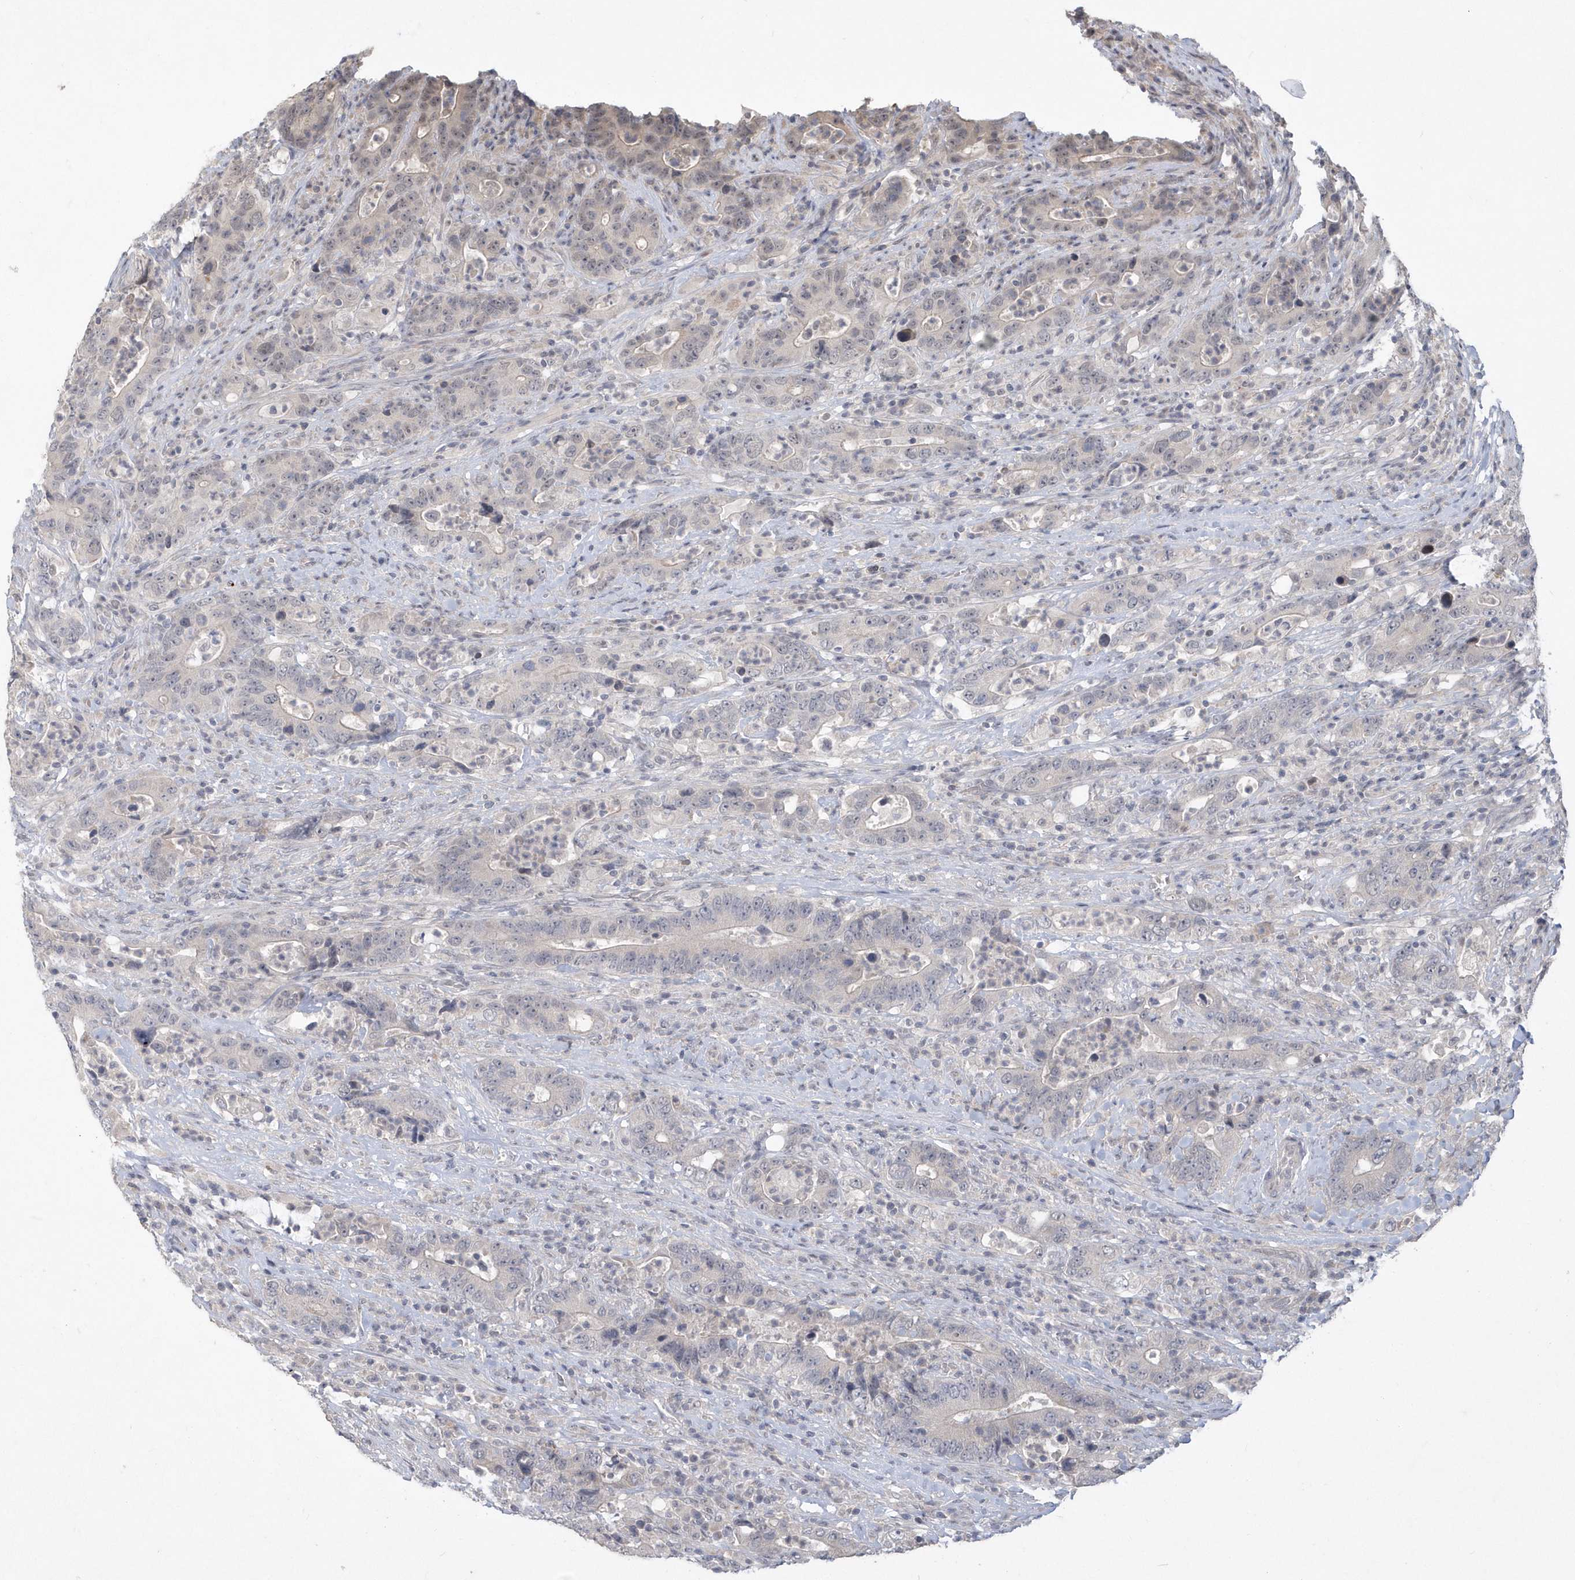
{"staining": {"intensity": "negative", "quantity": "none", "location": "none"}, "tissue": "colorectal cancer", "cell_type": "Tumor cells", "image_type": "cancer", "snomed": [{"axis": "morphology", "description": "Adenocarcinoma, NOS"}, {"axis": "topography", "description": "Colon"}], "caption": "DAB immunohistochemical staining of colorectal cancer demonstrates no significant expression in tumor cells.", "gene": "TSPEAR", "patient": {"sex": "female", "age": 75}}